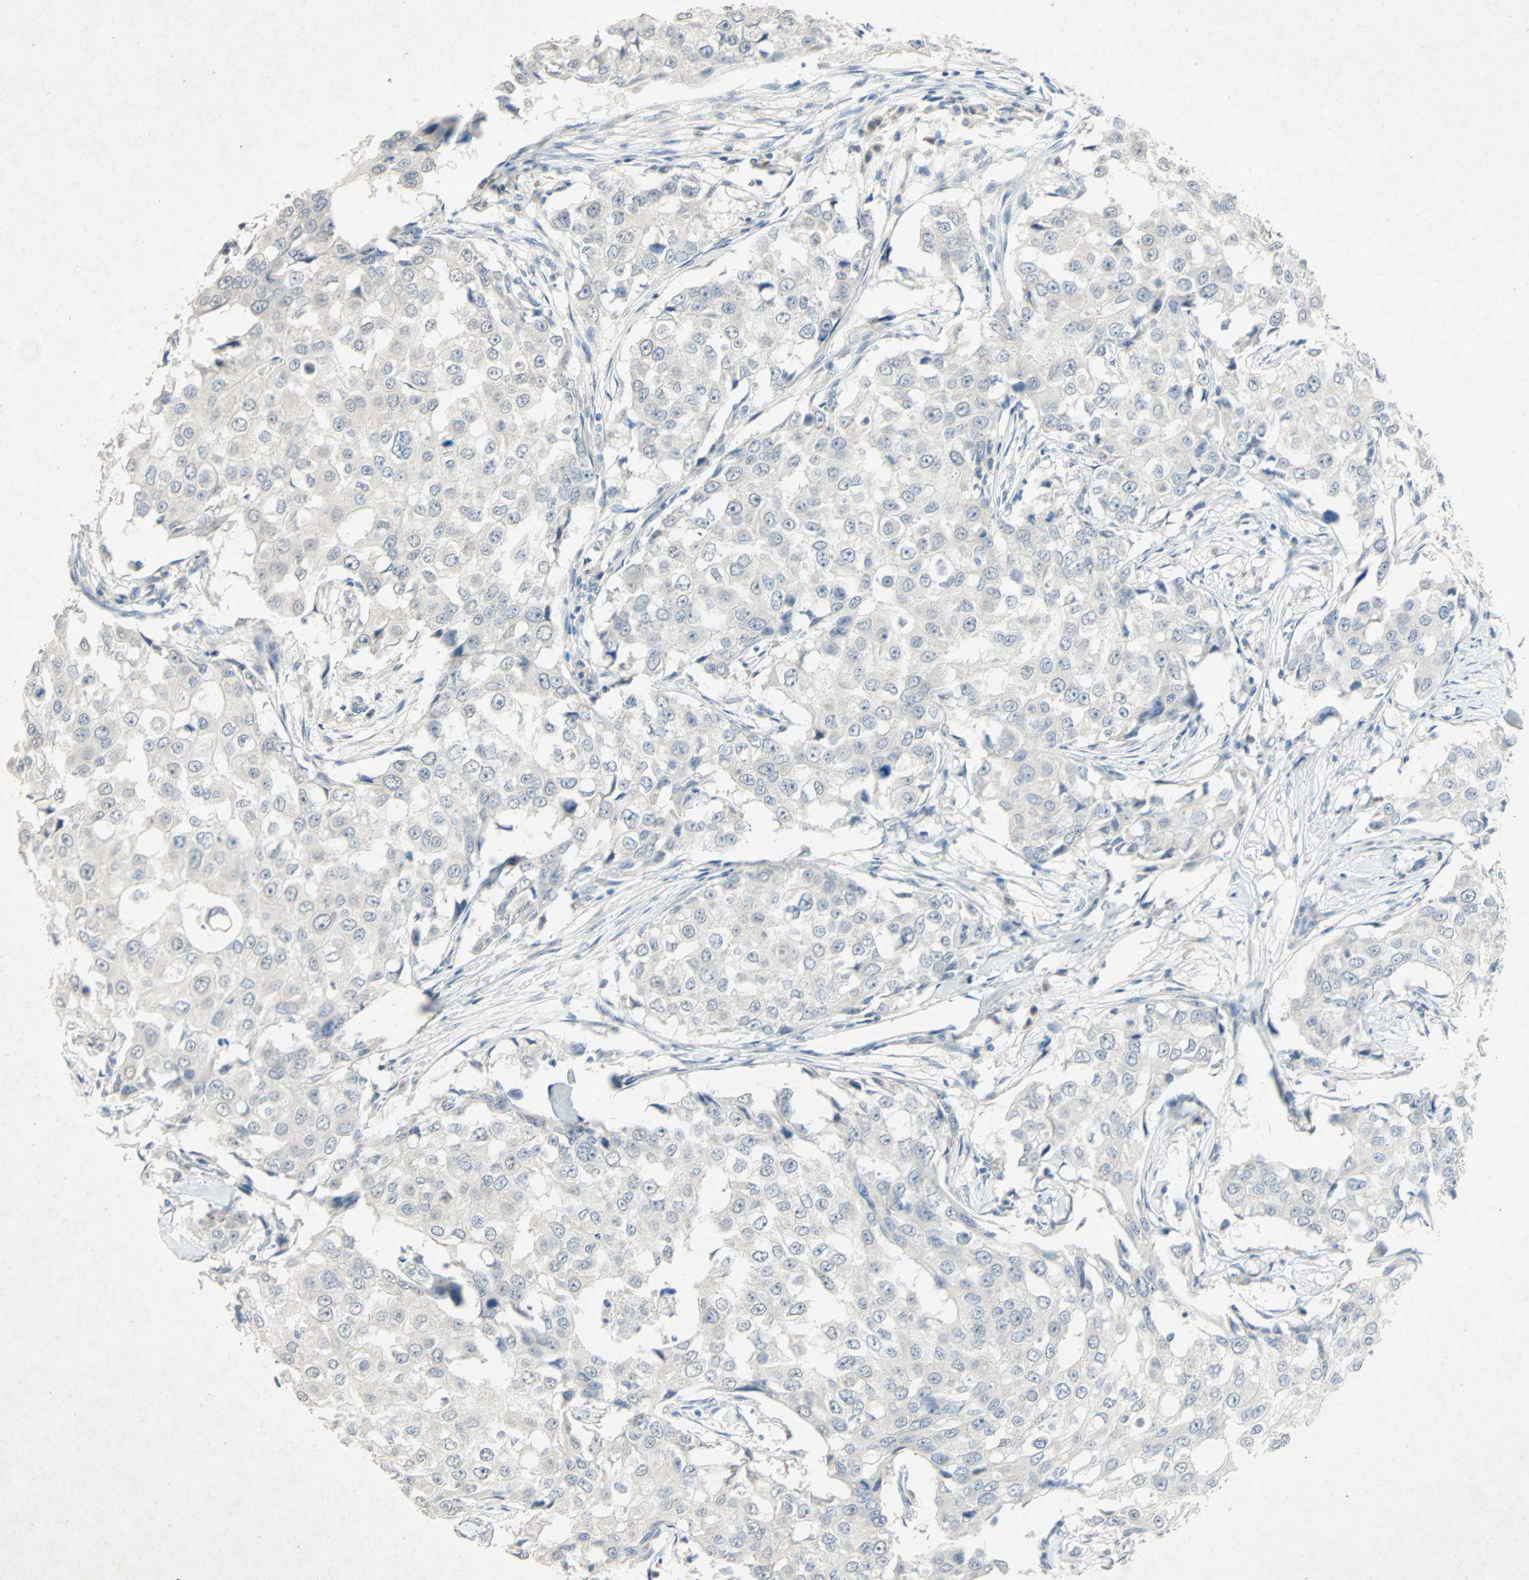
{"staining": {"intensity": "negative", "quantity": "none", "location": "none"}, "tissue": "breast cancer", "cell_type": "Tumor cells", "image_type": "cancer", "snomed": [{"axis": "morphology", "description": "Duct carcinoma"}, {"axis": "topography", "description": "Breast"}], "caption": "IHC of human breast invasive ductal carcinoma displays no positivity in tumor cells.", "gene": "PCDHB2", "patient": {"sex": "female", "age": 27}}